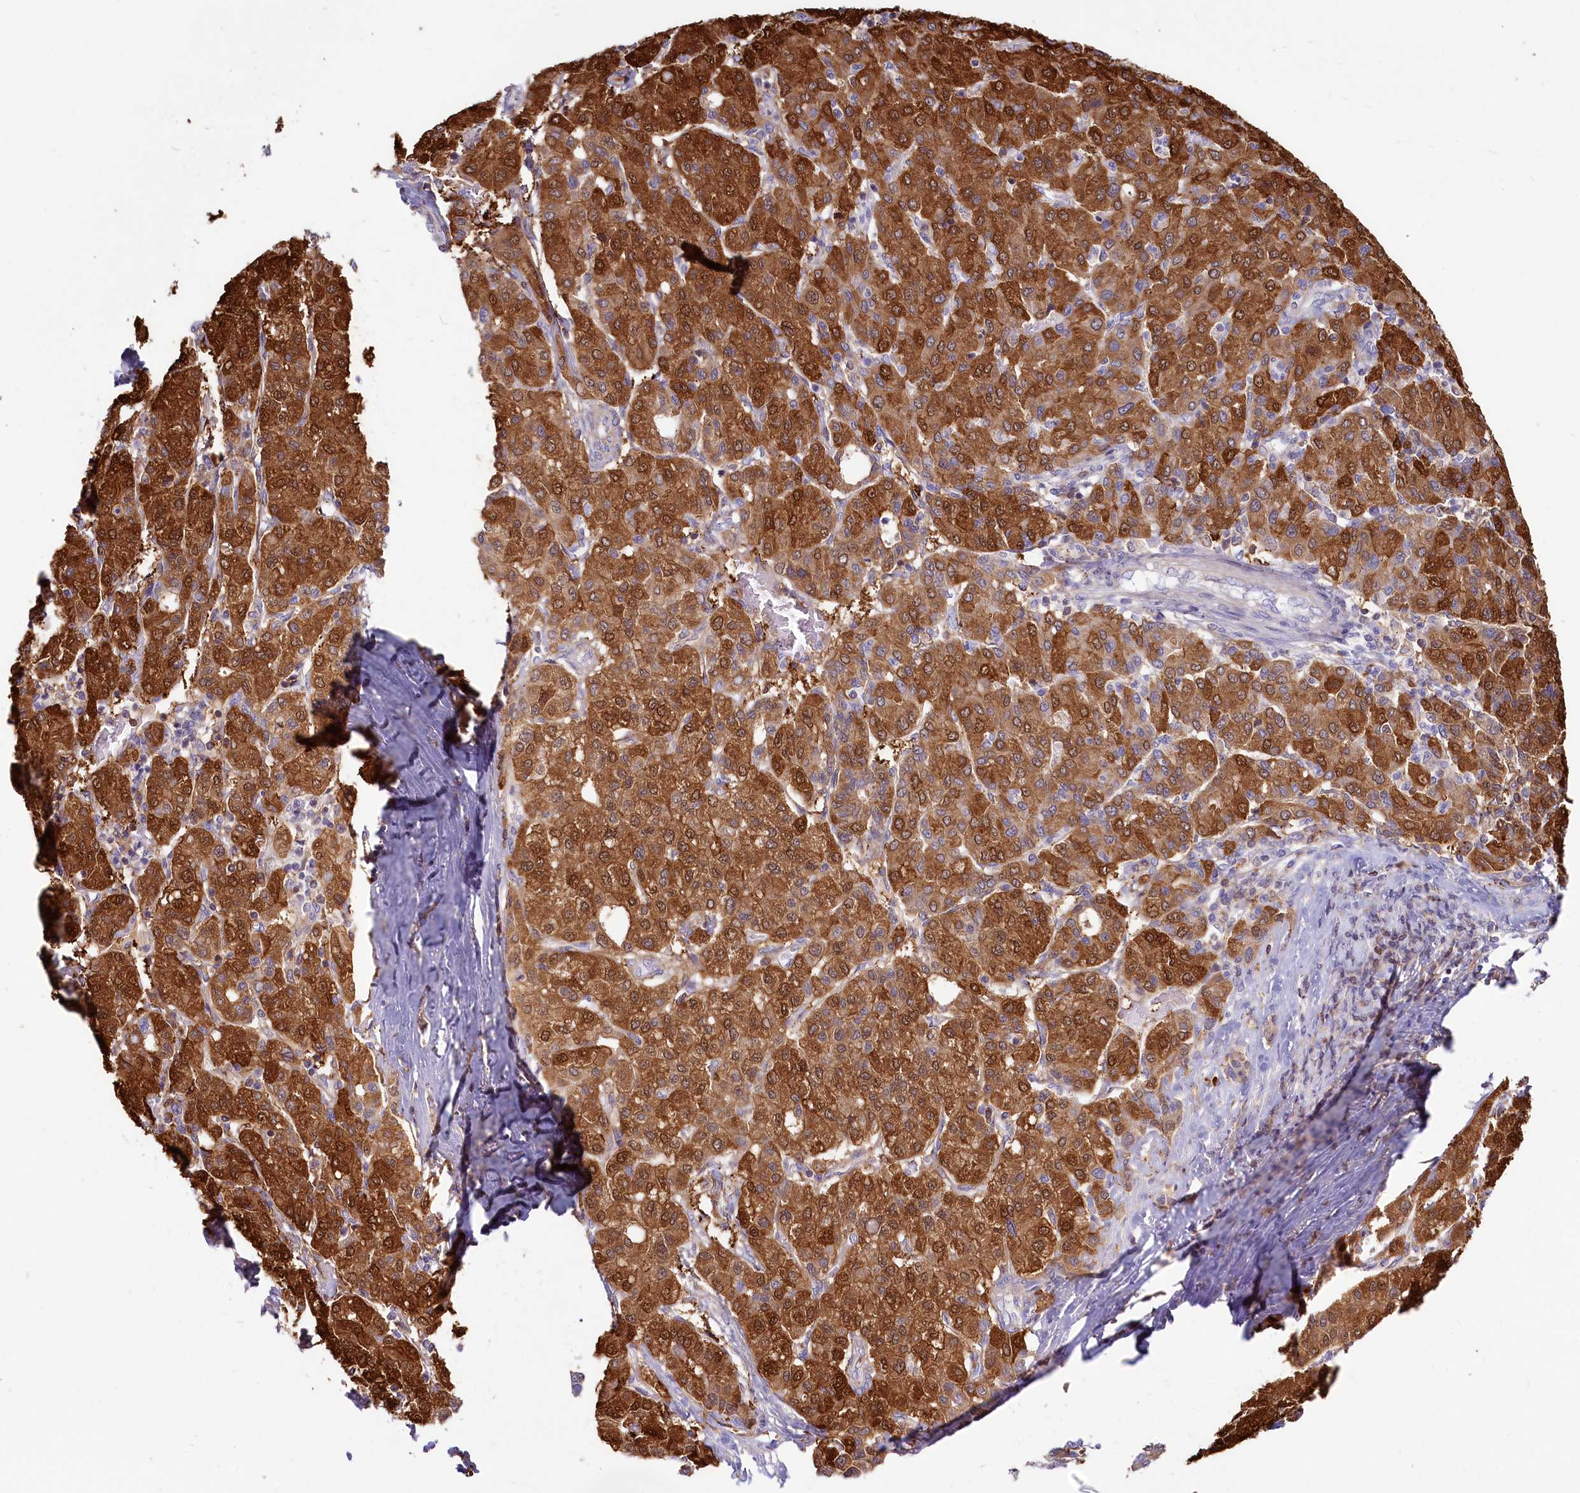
{"staining": {"intensity": "strong", "quantity": ">75%", "location": "cytoplasmic/membranous,nuclear"}, "tissue": "liver cancer", "cell_type": "Tumor cells", "image_type": "cancer", "snomed": [{"axis": "morphology", "description": "Carcinoma, Hepatocellular, NOS"}, {"axis": "topography", "description": "Liver"}], "caption": "Protein analysis of liver cancer tissue displays strong cytoplasmic/membranous and nuclear positivity in about >75% of tumor cells. (Brightfield microscopy of DAB IHC at high magnification).", "gene": "LMOD3", "patient": {"sex": "male", "age": 65}}